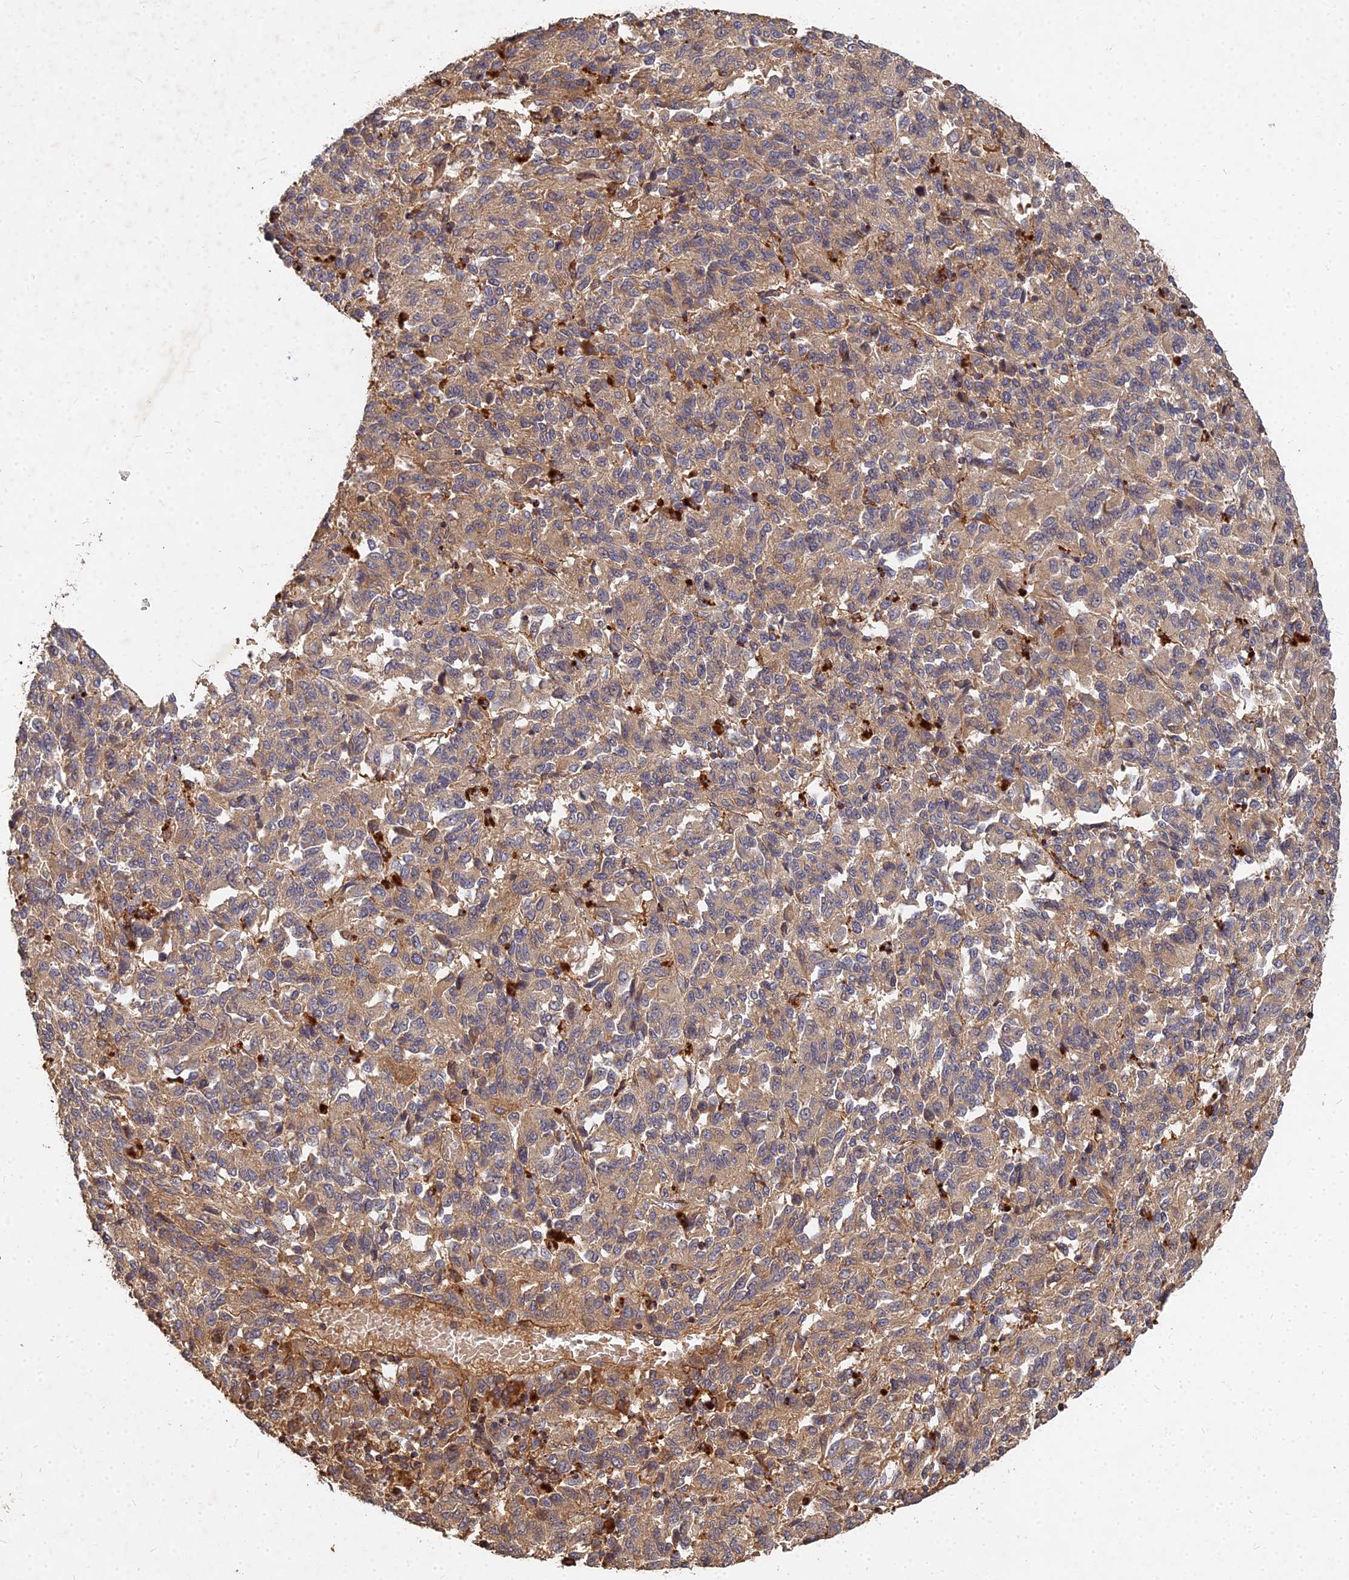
{"staining": {"intensity": "moderate", "quantity": ">75%", "location": "cytoplasmic/membranous"}, "tissue": "melanoma", "cell_type": "Tumor cells", "image_type": "cancer", "snomed": [{"axis": "morphology", "description": "Malignant melanoma, Metastatic site"}, {"axis": "topography", "description": "Lung"}], "caption": "Immunohistochemical staining of melanoma exhibits medium levels of moderate cytoplasmic/membranous protein expression in approximately >75% of tumor cells. (DAB = brown stain, brightfield microscopy at high magnification).", "gene": "UBE2W", "patient": {"sex": "male", "age": 64}}